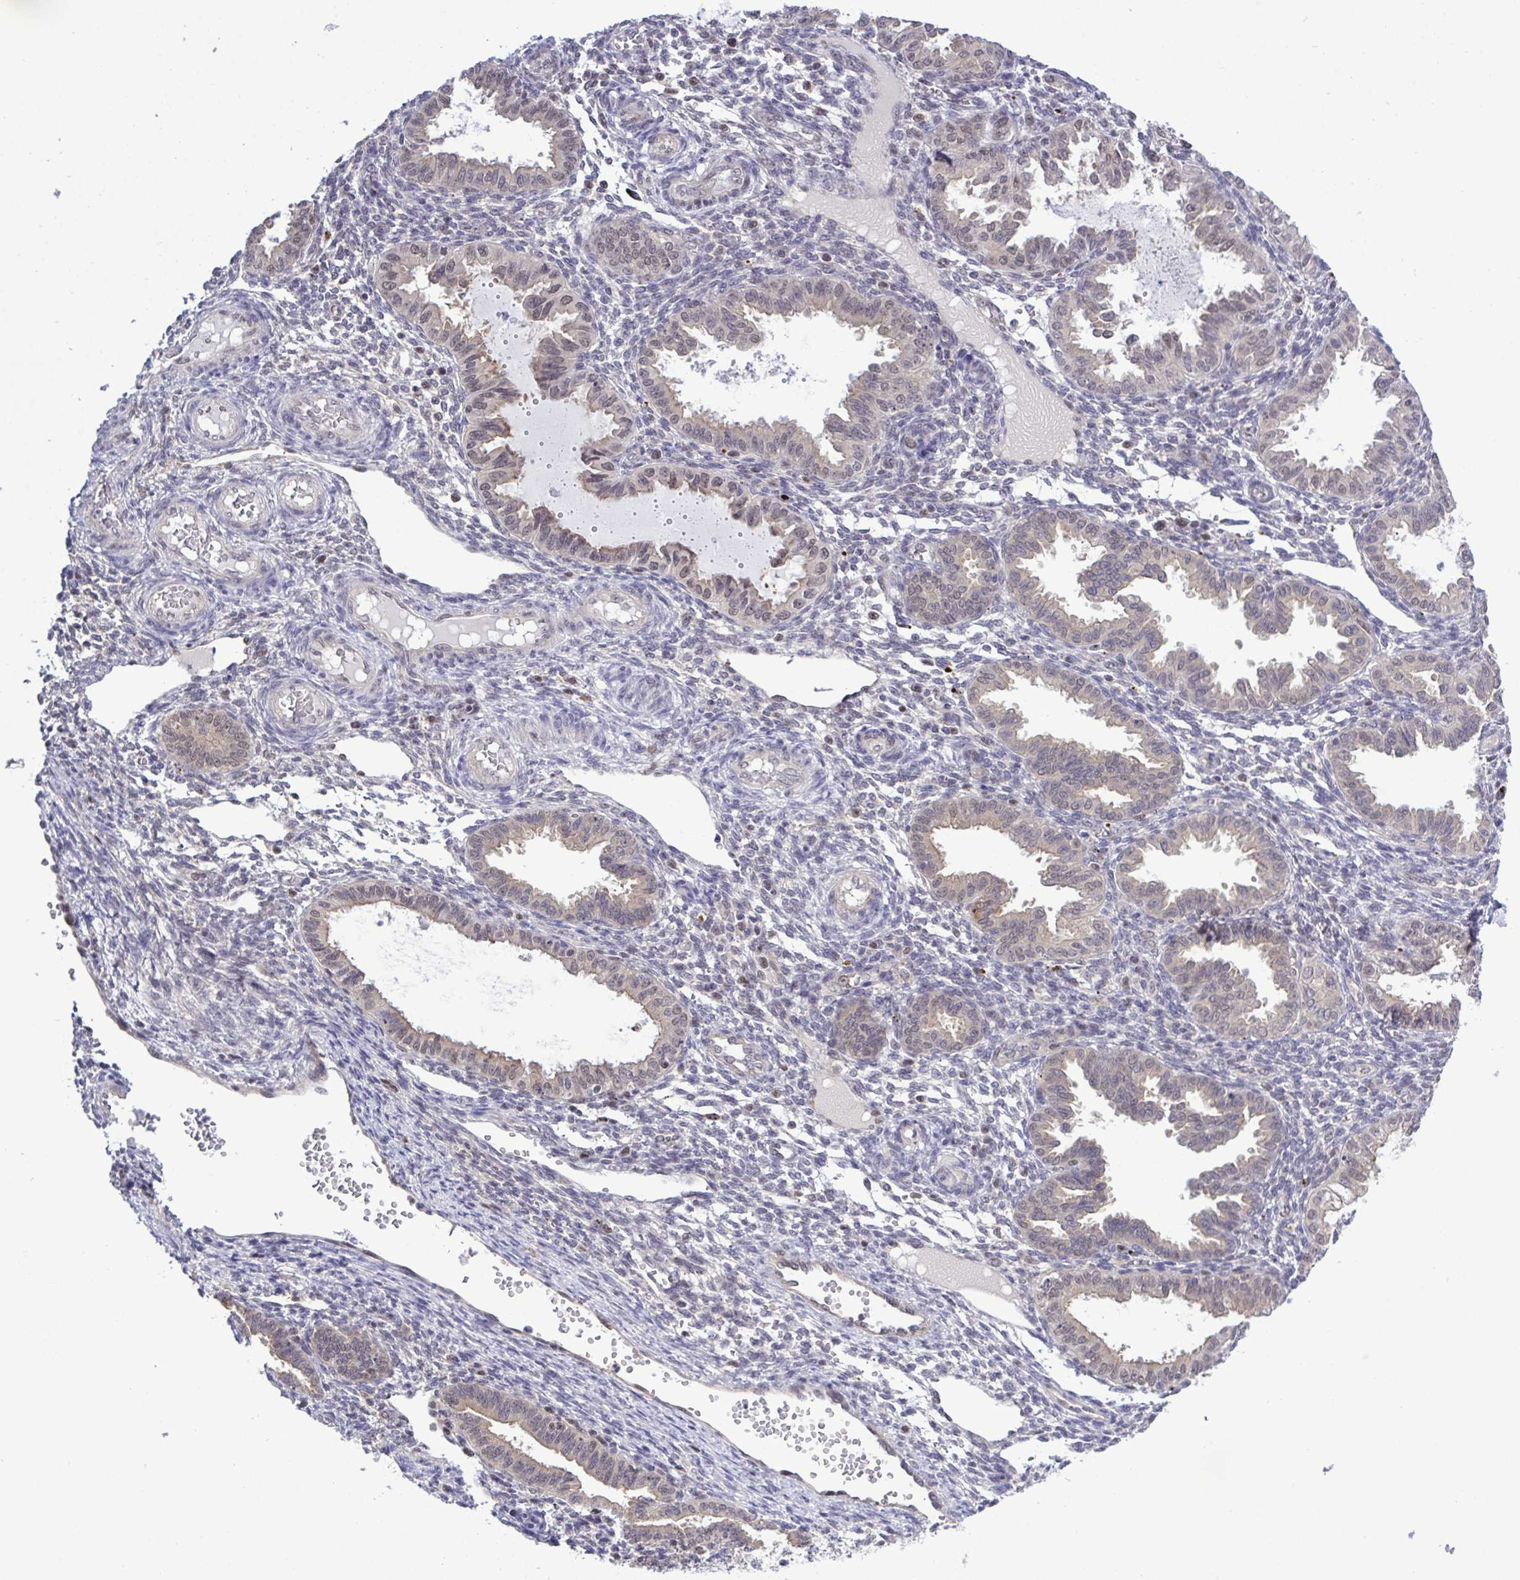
{"staining": {"intensity": "negative", "quantity": "none", "location": "none"}, "tissue": "endometrium", "cell_type": "Cells in endometrial stroma", "image_type": "normal", "snomed": [{"axis": "morphology", "description": "Normal tissue, NOS"}, {"axis": "topography", "description": "Endometrium"}], "caption": "A high-resolution histopathology image shows immunohistochemistry staining of normal endometrium, which demonstrates no significant expression in cells in endometrial stroma. (DAB immunohistochemistry, high magnification).", "gene": "ZNF444", "patient": {"sex": "female", "age": 33}}